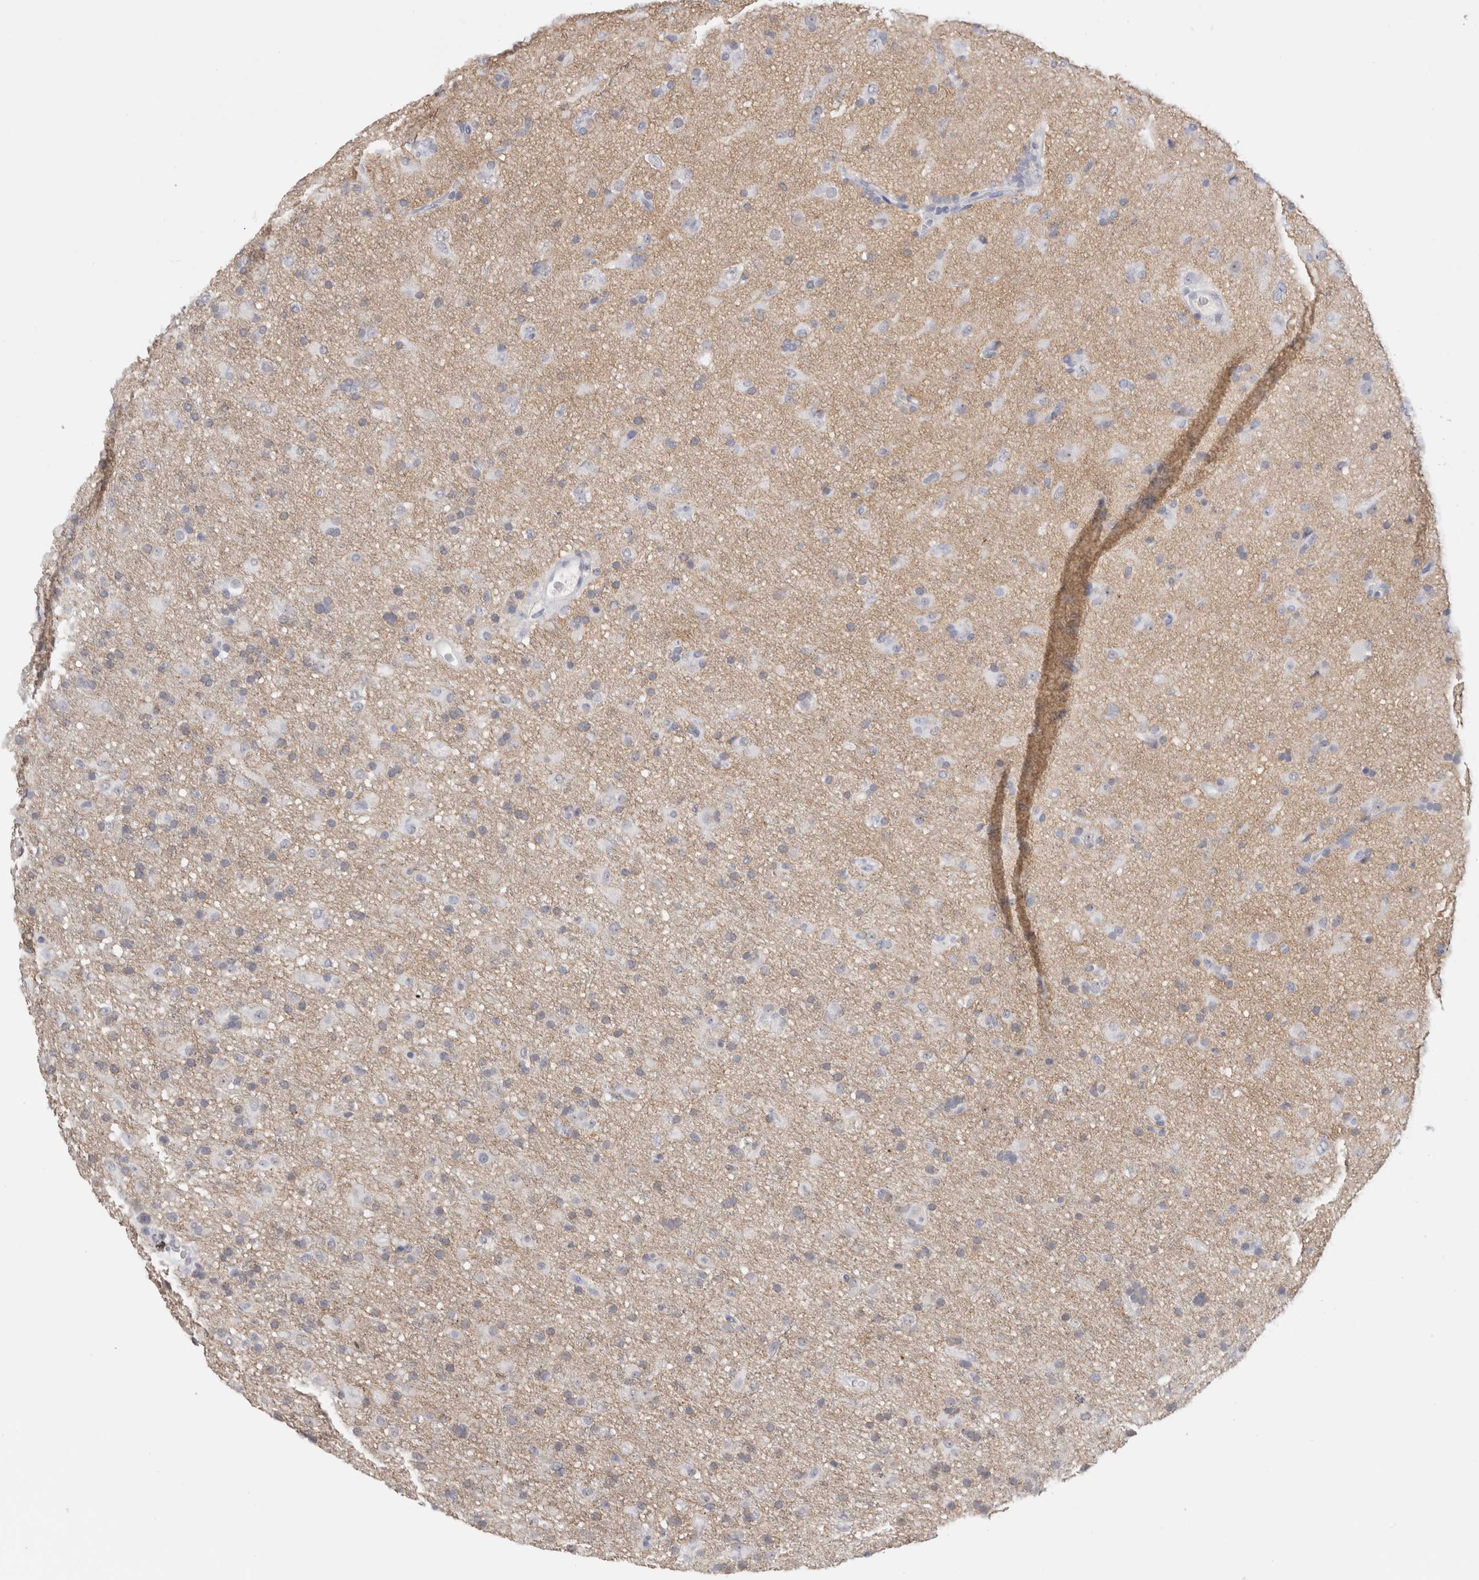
{"staining": {"intensity": "negative", "quantity": "none", "location": "none"}, "tissue": "glioma", "cell_type": "Tumor cells", "image_type": "cancer", "snomed": [{"axis": "morphology", "description": "Glioma, malignant, Low grade"}, {"axis": "topography", "description": "Brain"}], "caption": "An immunohistochemistry image of glioma is shown. There is no staining in tumor cells of glioma.", "gene": "CADM3", "patient": {"sex": "male", "age": 65}}